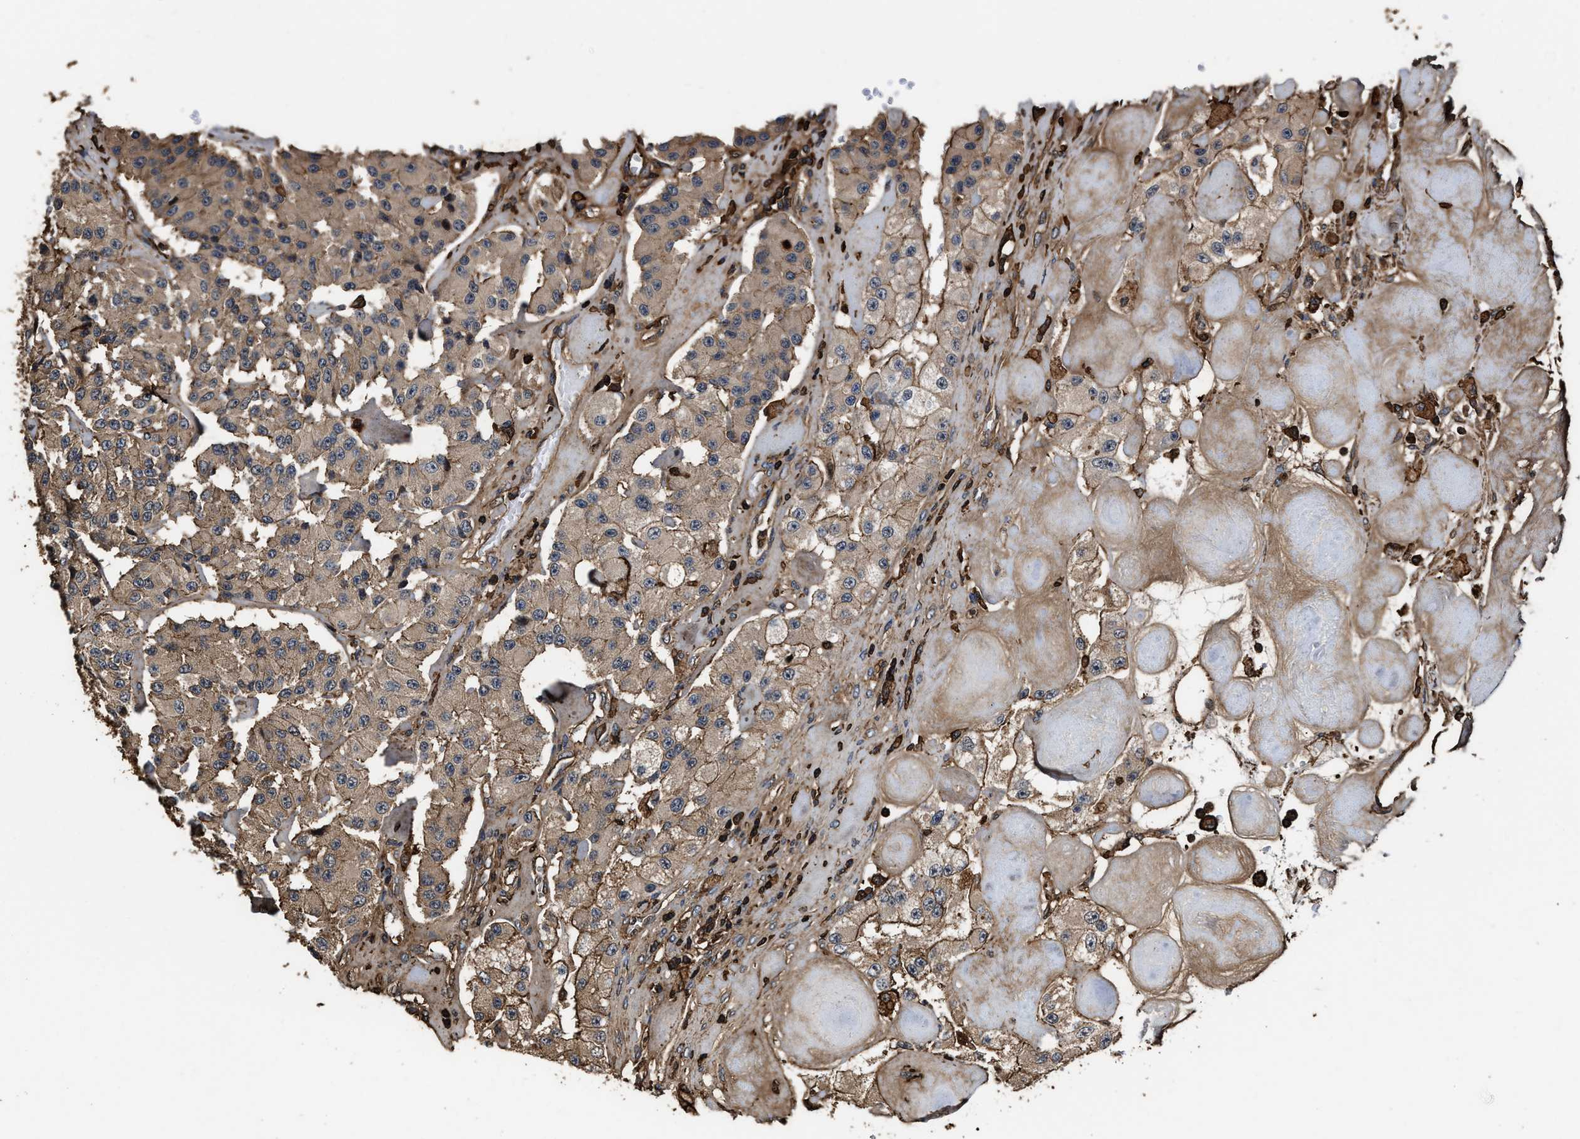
{"staining": {"intensity": "moderate", "quantity": ">75%", "location": "cytoplasmic/membranous"}, "tissue": "carcinoid", "cell_type": "Tumor cells", "image_type": "cancer", "snomed": [{"axis": "morphology", "description": "Carcinoid, malignant, NOS"}, {"axis": "topography", "description": "Pancreas"}], "caption": "A photomicrograph of carcinoid (malignant) stained for a protein exhibits moderate cytoplasmic/membranous brown staining in tumor cells.", "gene": "KBTBD2", "patient": {"sex": "male", "age": 41}}